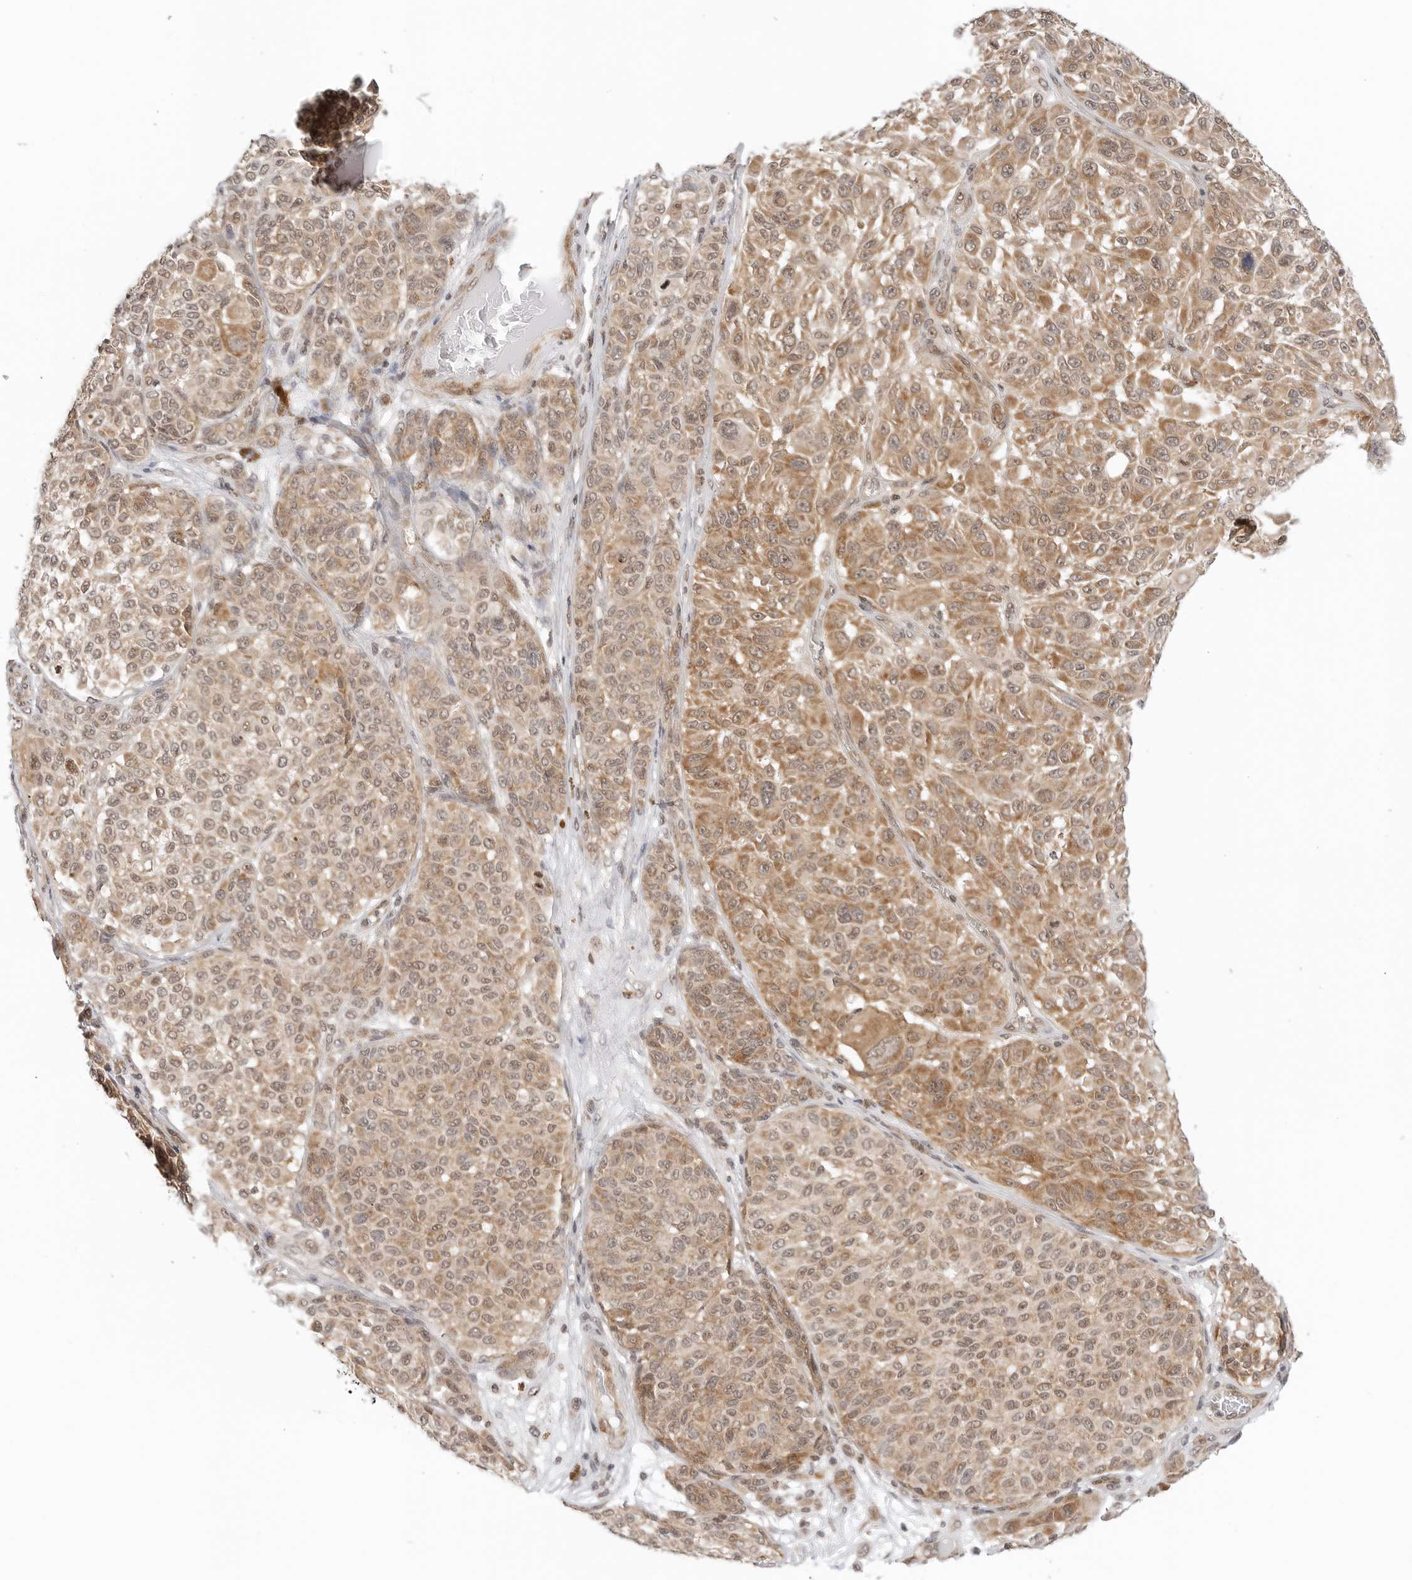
{"staining": {"intensity": "moderate", "quantity": ">75%", "location": "cytoplasmic/membranous,nuclear"}, "tissue": "melanoma", "cell_type": "Tumor cells", "image_type": "cancer", "snomed": [{"axis": "morphology", "description": "Malignant melanoma, NOS"}, {"axis": "topography", "description": "Skin"}], "caption": "Melanoma stained with a protein marker displays moderate staining in tumor cells.", "gene": "METAP1", "patient": {"sex": "male", "age": 83}}